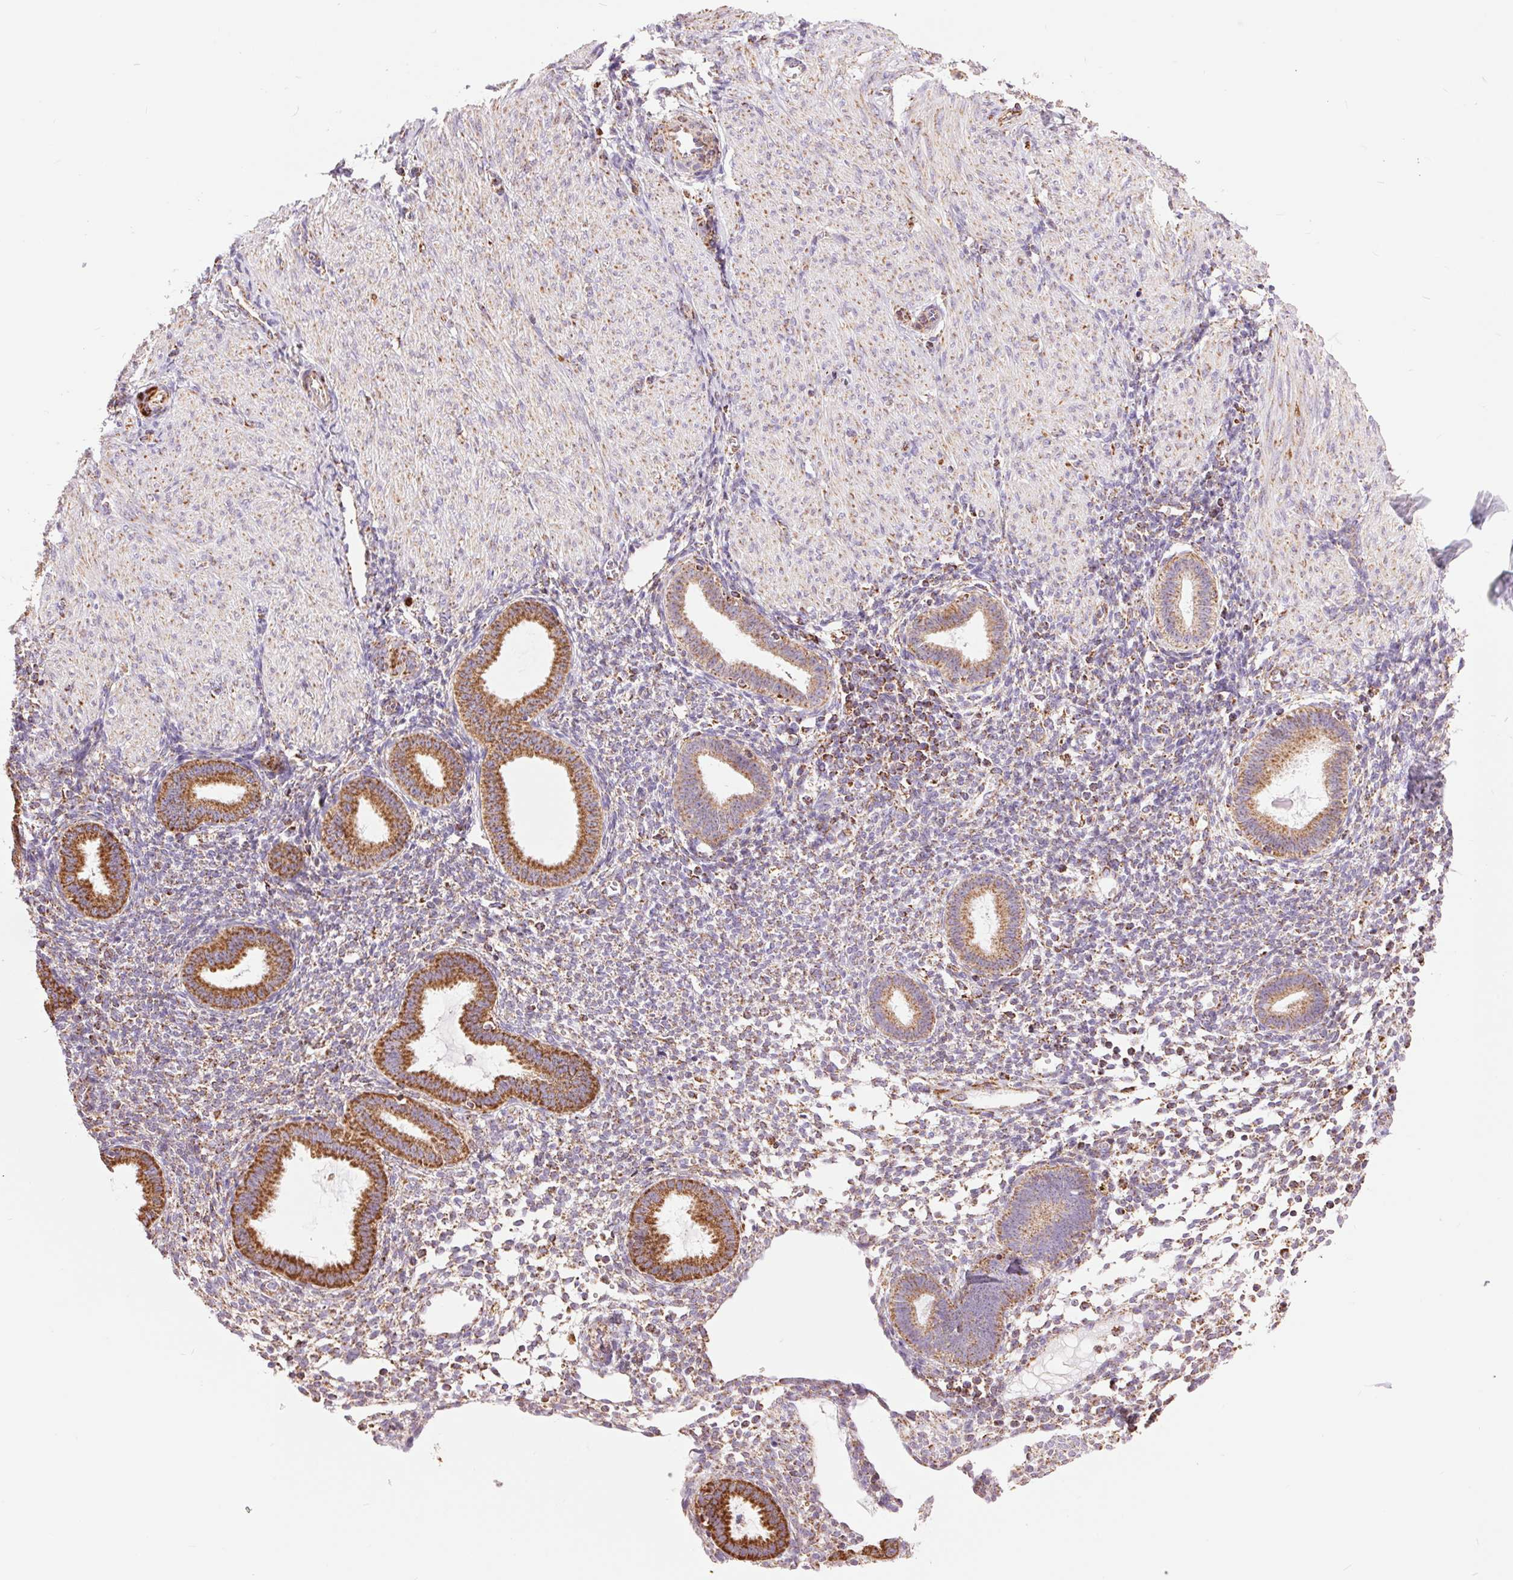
{"staining": {"intensity": "moderate", "quantity": ">75%", "location": "cytoplasmic/membranous"}, "tissue": "endometrium", "cell_type": "Cells in endometrial stroma", "image_type": "normal", "snomed": [{"axis": "morphology", "description": "Normal tissue, NOS"}, {"axis": "topography", "description": "Endometrium"}], "caption": "Immunohistochemical staining of unremarkable human endometrium demonstrates >75% levels of moderate cytoplasmic/membranous protein positivity in approximately >75% of cells in endometrial stroma. The protein of interest is shown in brown color, while the nuclei are stained blue.", "gene": "ATP5PB", "patient": {"sex": "female", "age": 36}}